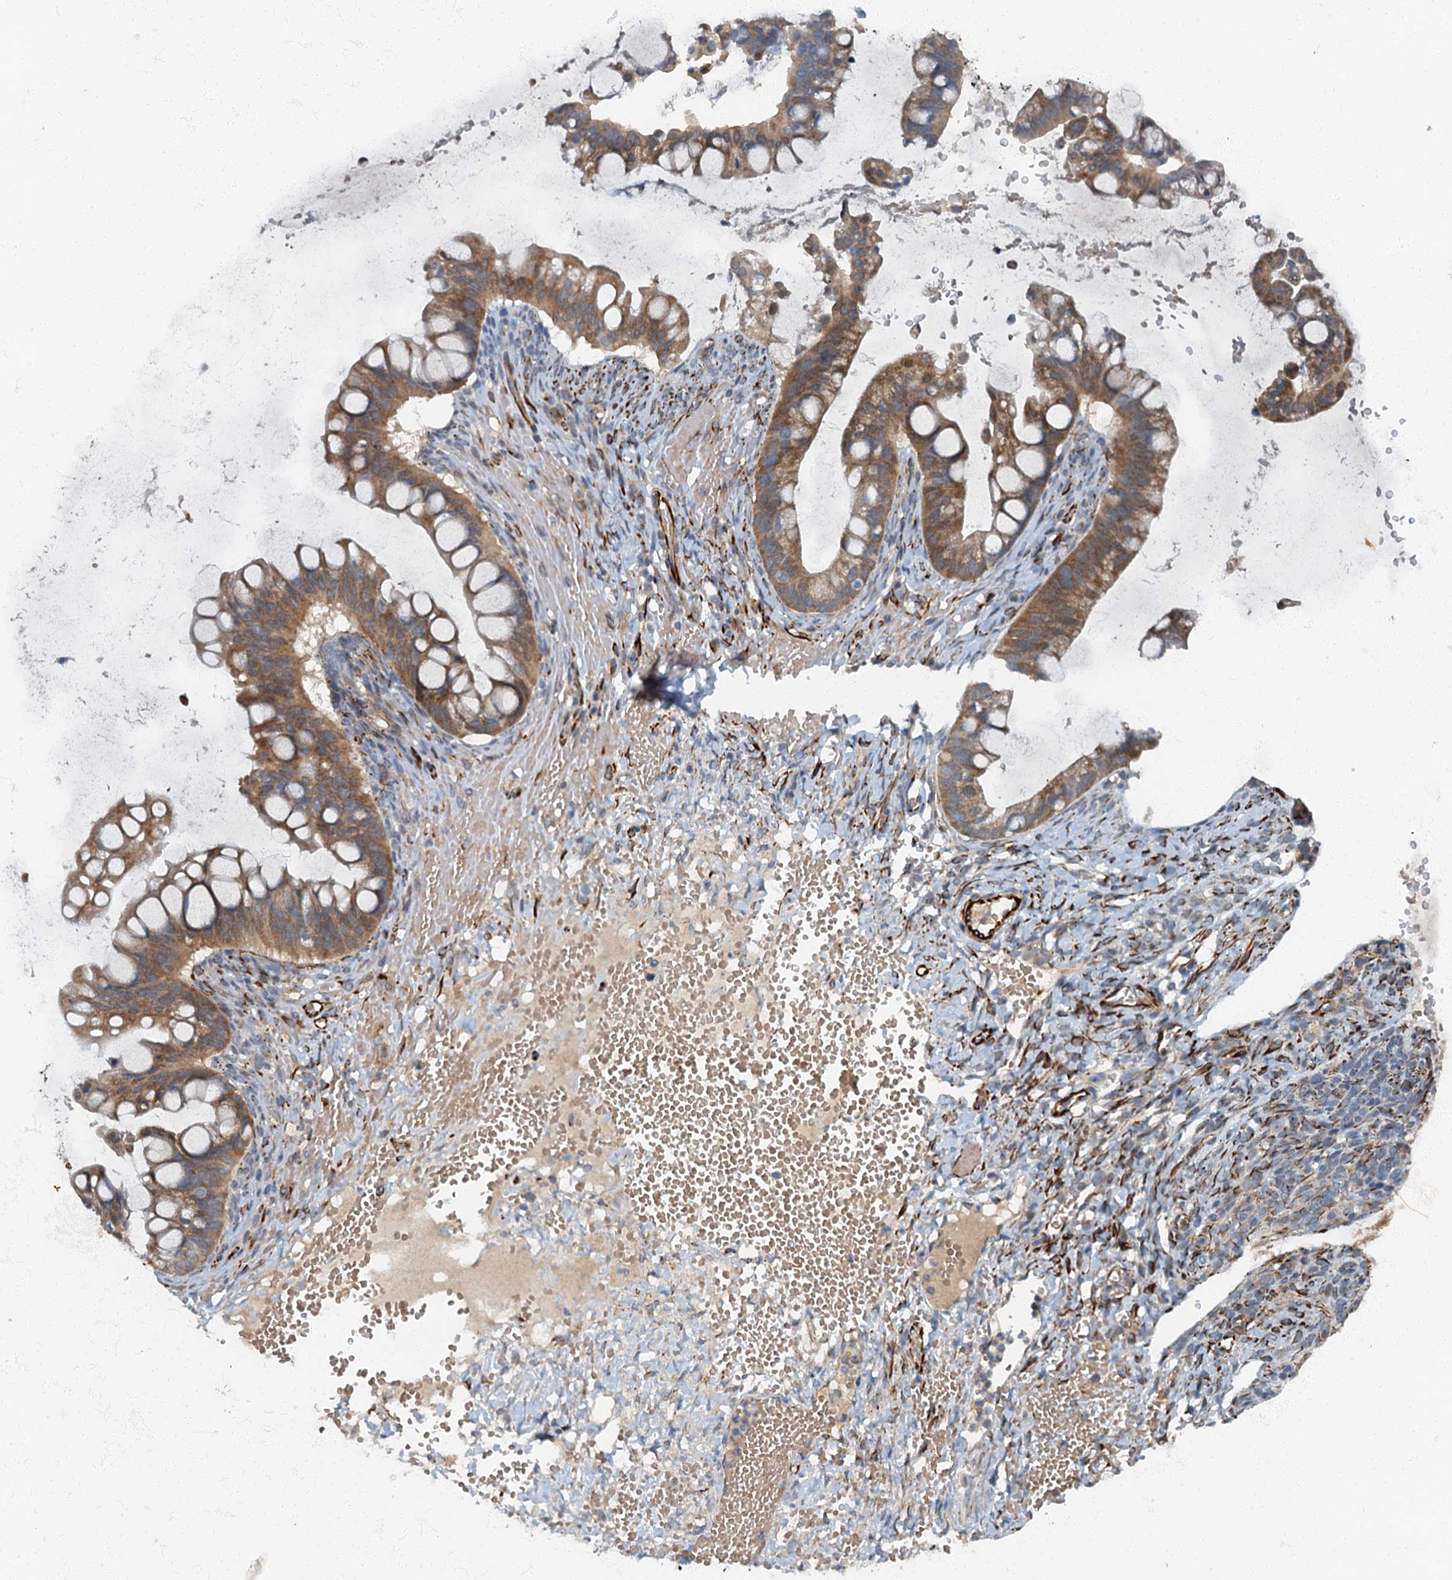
{"staining": {"intensity": "moderate", "quantity": ">75%", "location": "cytoplasmic/membranous"}, "tissue": "ovarian cancer", "cell_type": "Tumor cells", "image_type": "cancer", "snomed": [{"axis": "morphology", "description": "Cystadenocarcinoma, mucinous, NOS"}, {"axis": "topography", "description": "Ovary"}], "caption": "Immunohistochemistry photomicrograph of ovarian cancer stained for a protein (brown), which exhibits medium levels of moderate cytoplasmic/membranous expression in about >75% of tumor cells.", "gene": "ARL11", "patient": {"sex": "female", "age": 73}}